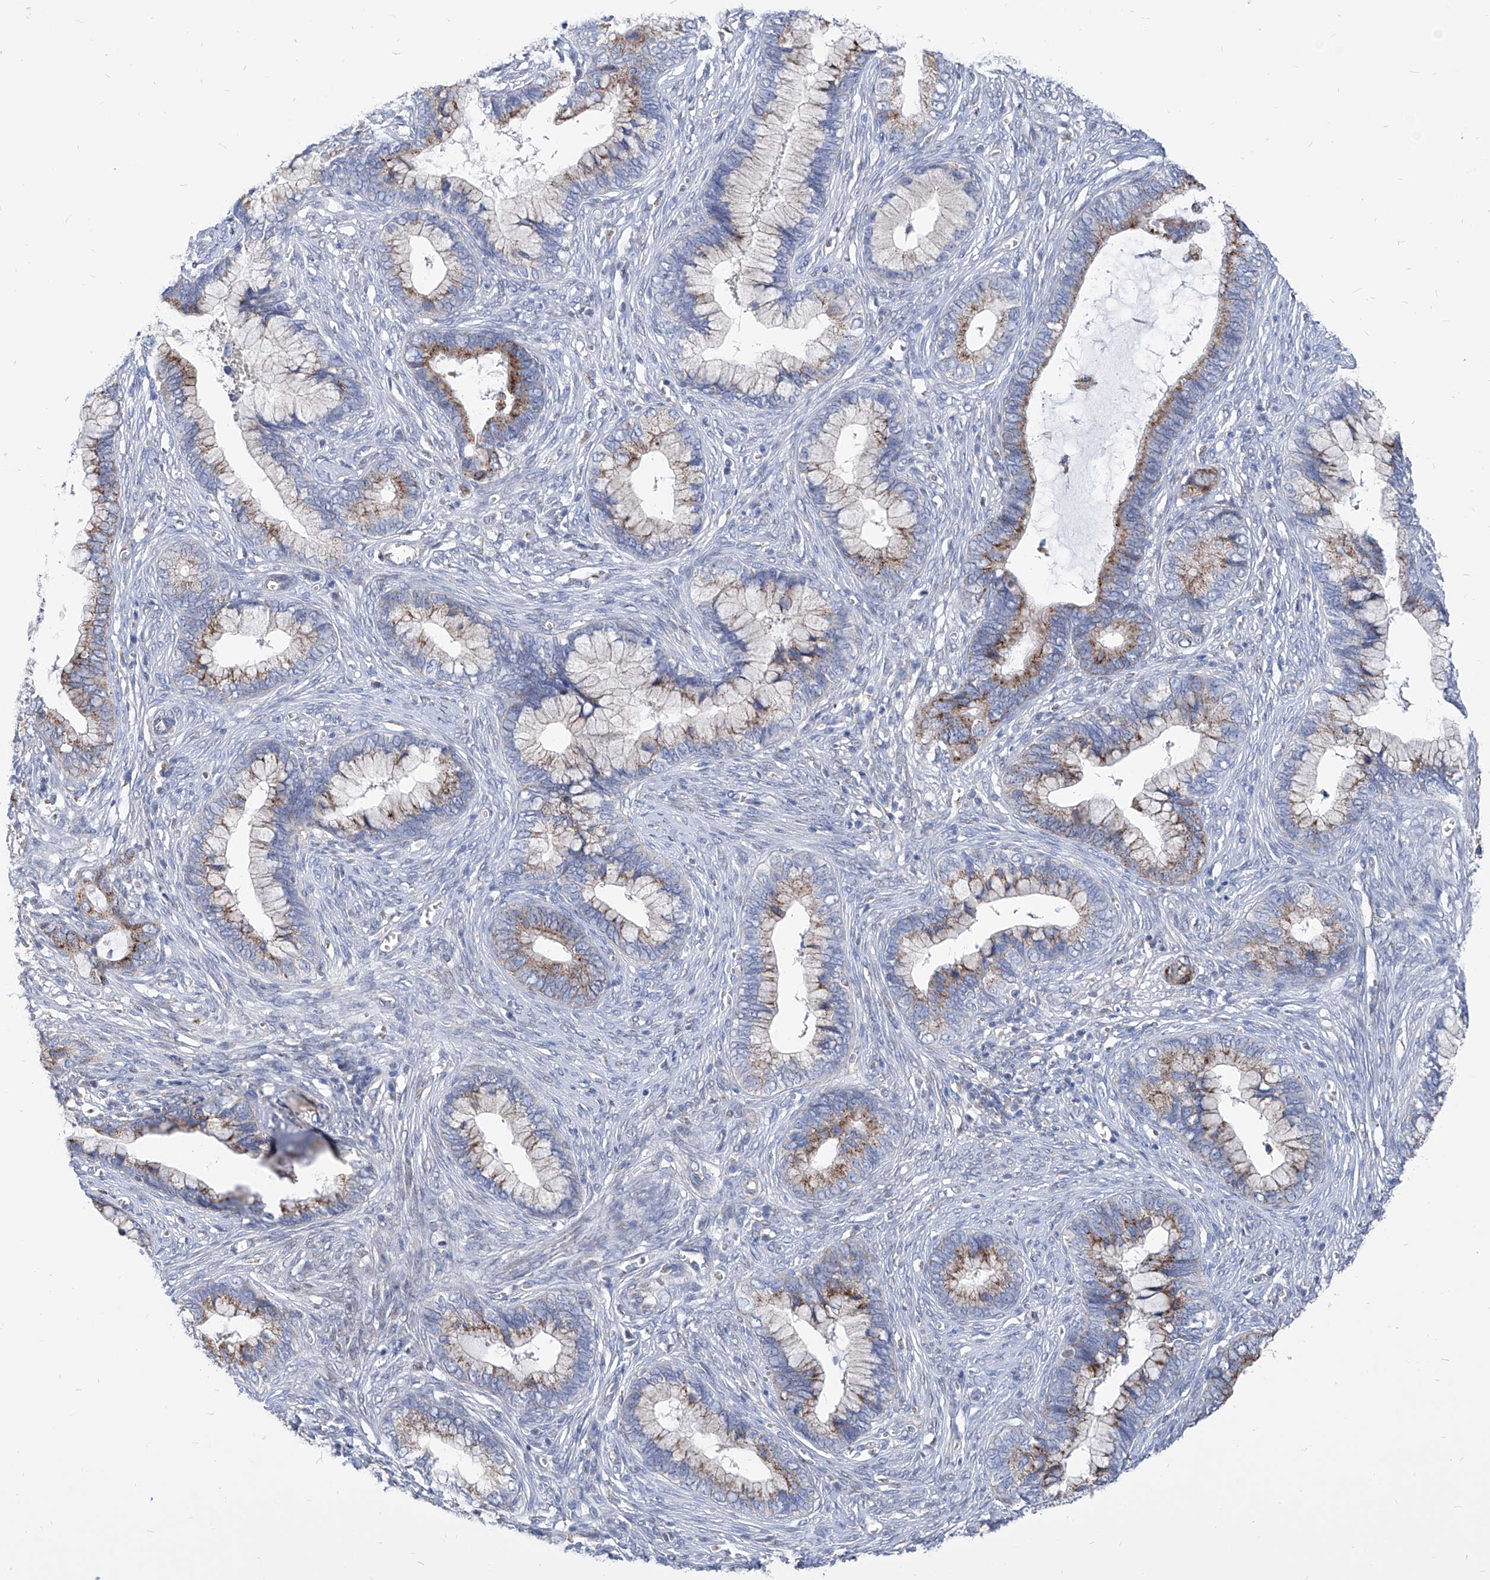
{"staining": {"intensity": "moderate", "quantity": "25%-75%", "location": "cytoplasmic/membranous"}, "tissue": "cervical cancer", "cell_type": "Tumor cells", "image_type": "cancer", "snomed": [{"axis": "morphology", "description": "Adenocarcinoma, NOS"}, {"axis": "topography", "description": "Cervix"}], "caption": "Immunohistochemical staining of human adenocarcinoma (cervical) exhibits moderate cytoplasmic/membranous protein expression in approximately 25%-75% of tumor cells.", "gene": "AGPS", "patient": {"sex": "female", "age": 44}}